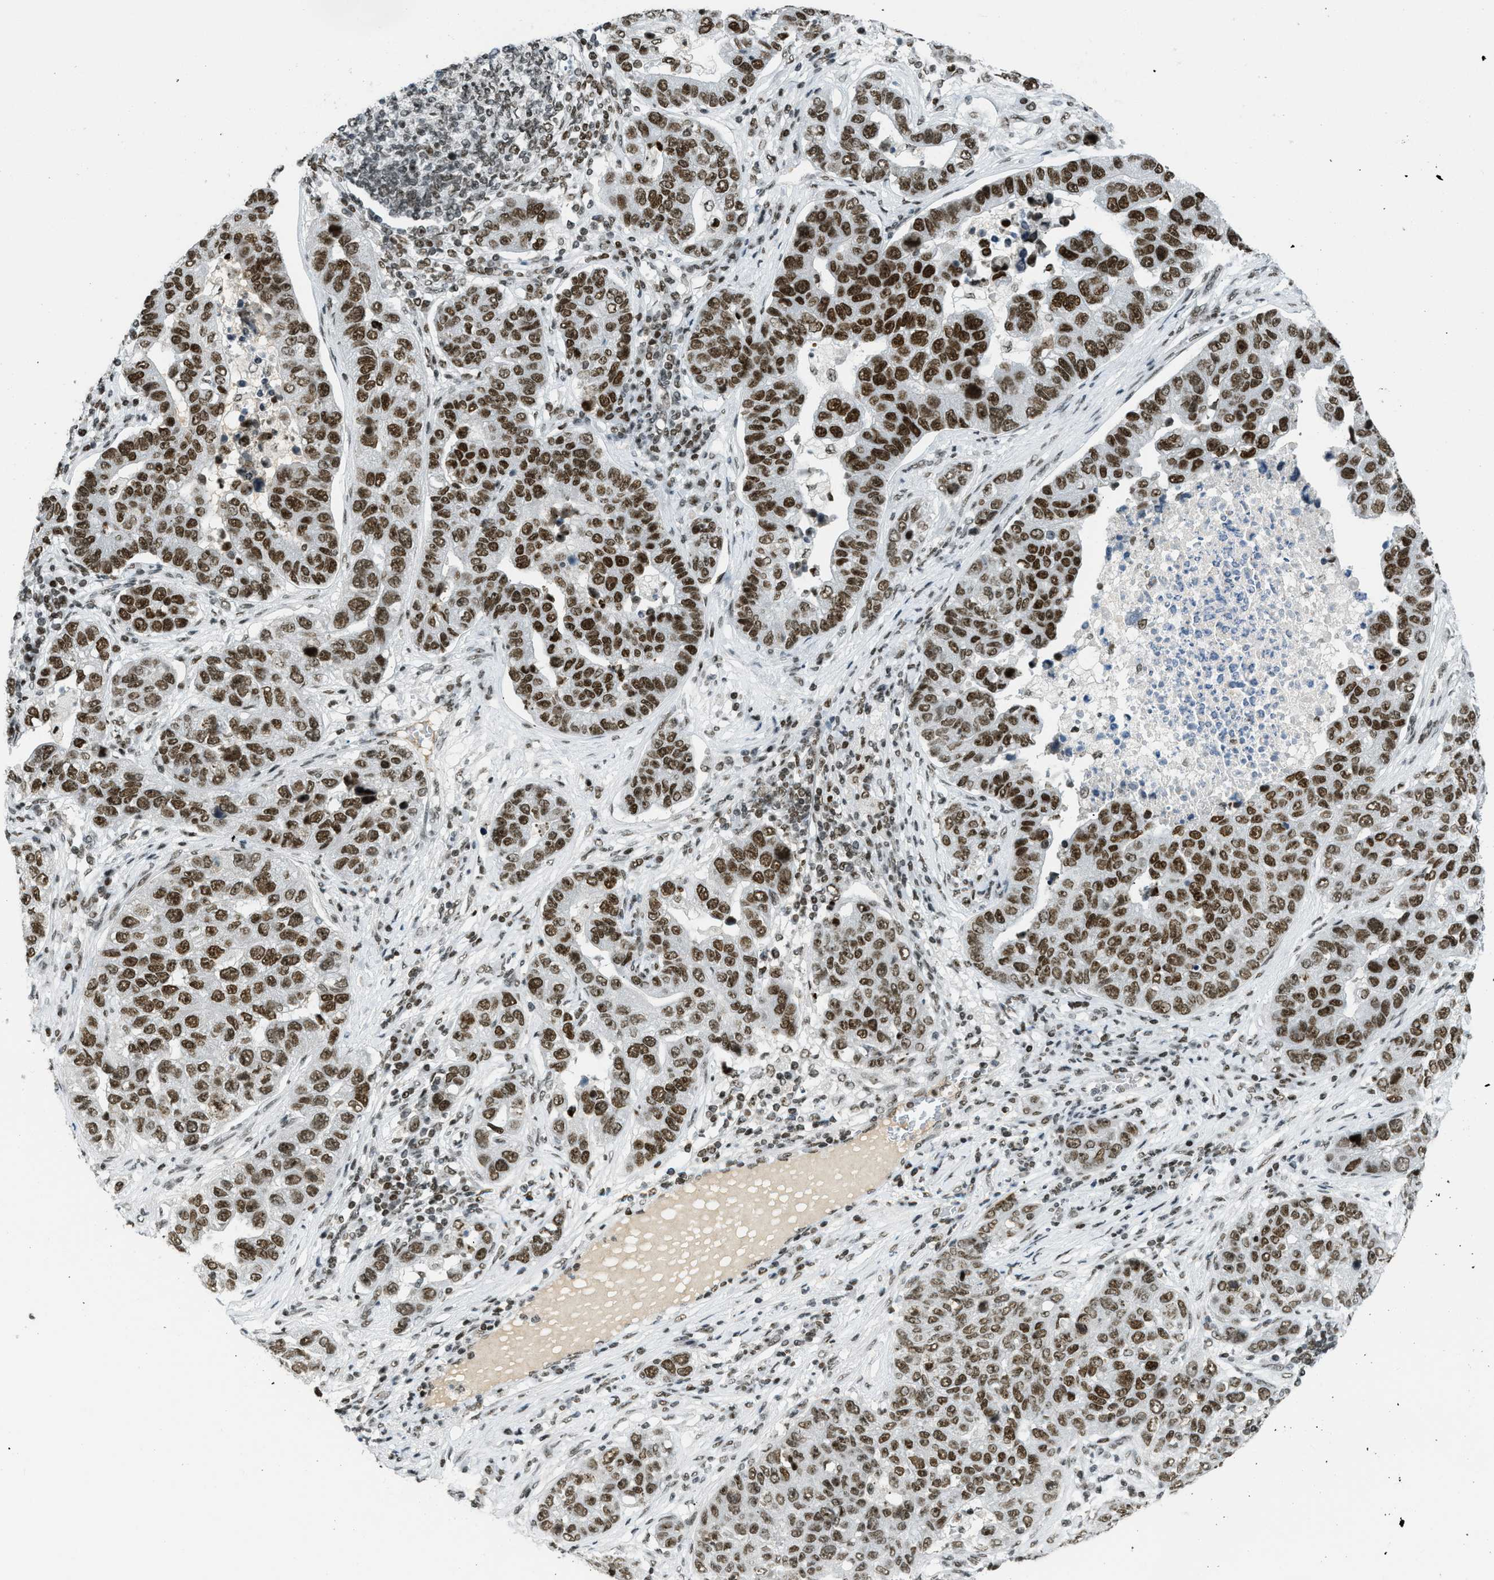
{"staining": {"intensity": "strong", "quantity": ">75%", "location": "nuclear"}, "tissue": "pancreatic cancer", "cell_type": "Tumor cells", "image_type": "cancer", "snomed": [{"axis": "morphology", "description": "Adenocarcinoma, NOS"}, {"axis": "topography", "description": "Pancreas"}], "caption": "Human pancreatic adenocarcinoma stained with a protein marker displays strong staining in tumor cells.", "gene": "URB1", "patient": {"sex": "female", "age": 61}}